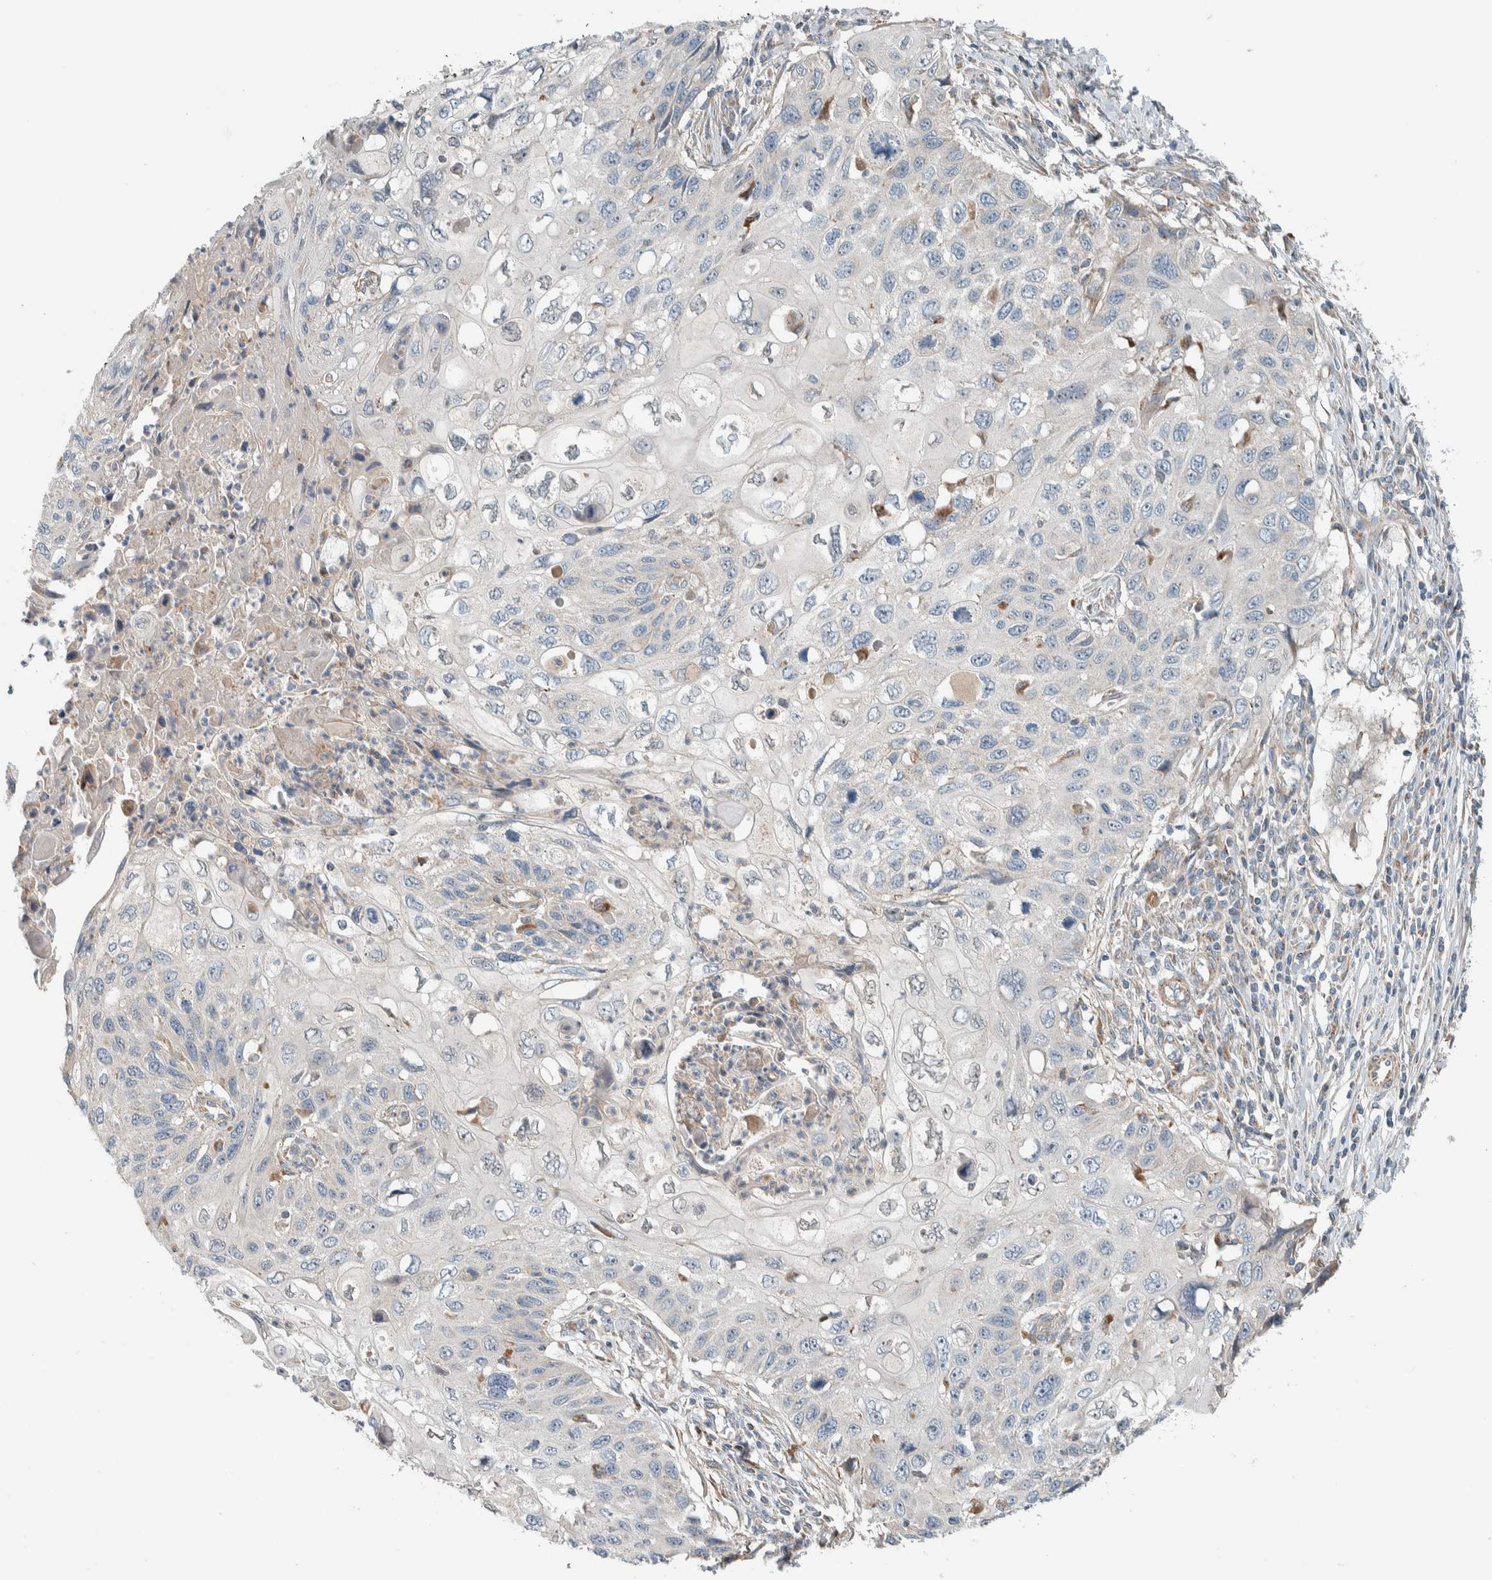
{"staining": {"intensity": "negative", "quantity": "none", "location": "none"}, "tissue": "cervical cancer", "cell_type": "Tumor cells", "image_type": "cancer", "snomed": [{"axis": "morphology", "description": "Squamous cell carcinoma, NOS"}, {"axis": "topography", "description": "Cervix"}], "caption": "Squamous cell carcinoma (cervical) stained for a protein using immunohistochemistry (IHC) shows no expression tumor cells.", "gene": "SLFN12L", "patient": {"sex": "female", "age": 70}}